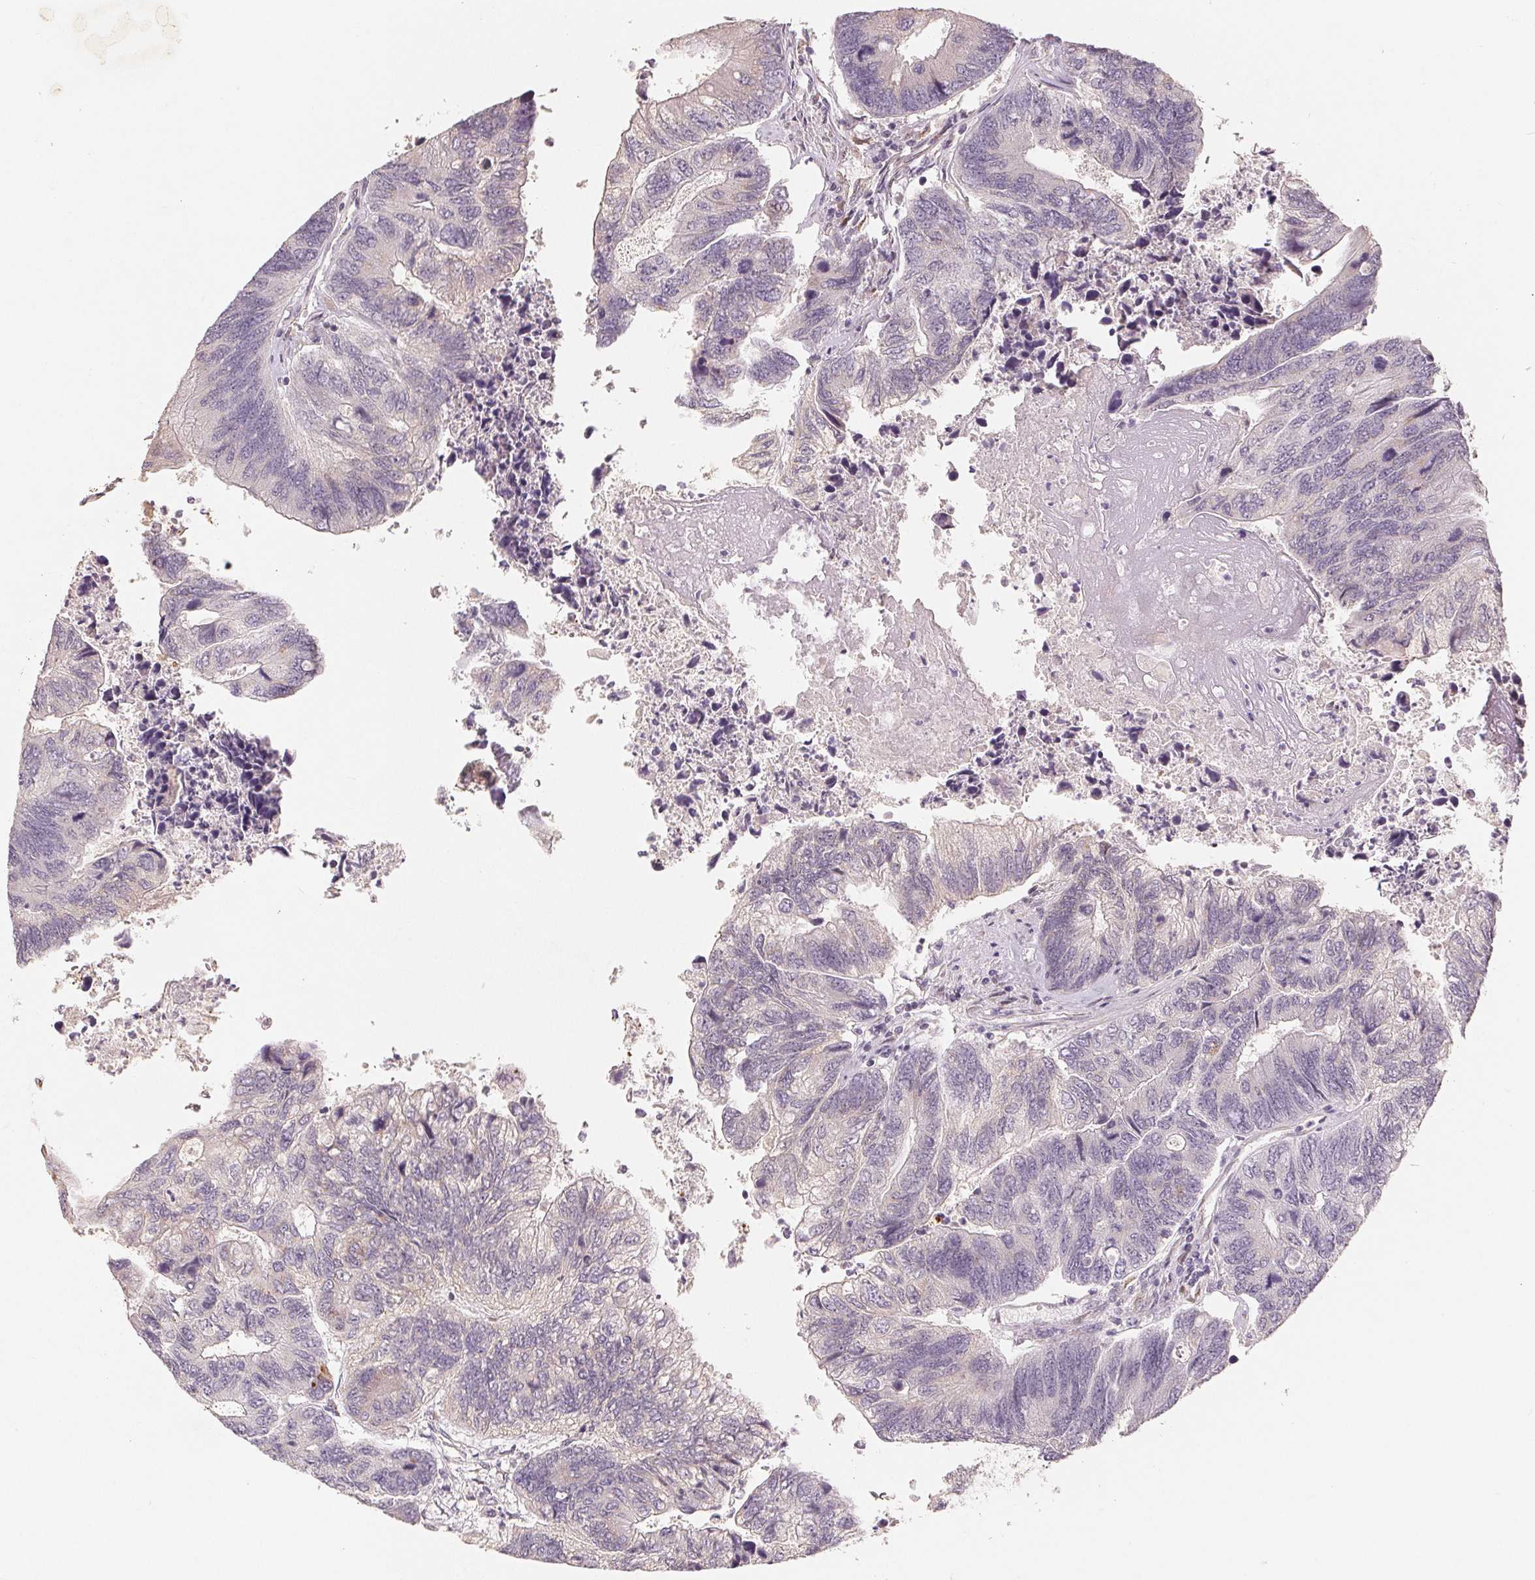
{"staining": {"intensity": "moderate", "quantity": "<25%", "location": "cytoplasmic/membranous"}, "tissue": "colorectal cancer", "cell_type": "Tumor cells", "image_type": "cancer", "snomed": [{"axis": "morphology", "description": "Adenocarcinoma, NOS"}, {"axis": "topography", "description": "Colon"}], "caption": "Immunohistochemistry (IHC) micrograph of neoplastic tissue: human colorectal cancer stained using IHC shows low levels of moderate protein expression localized specifically in the cytoplasmic/membranous of tumor cells, appearing as a cytoplasmic/membranous brown color.", "gene": "TMSB15B", "patient": {"sex": "female", "age": 67}}